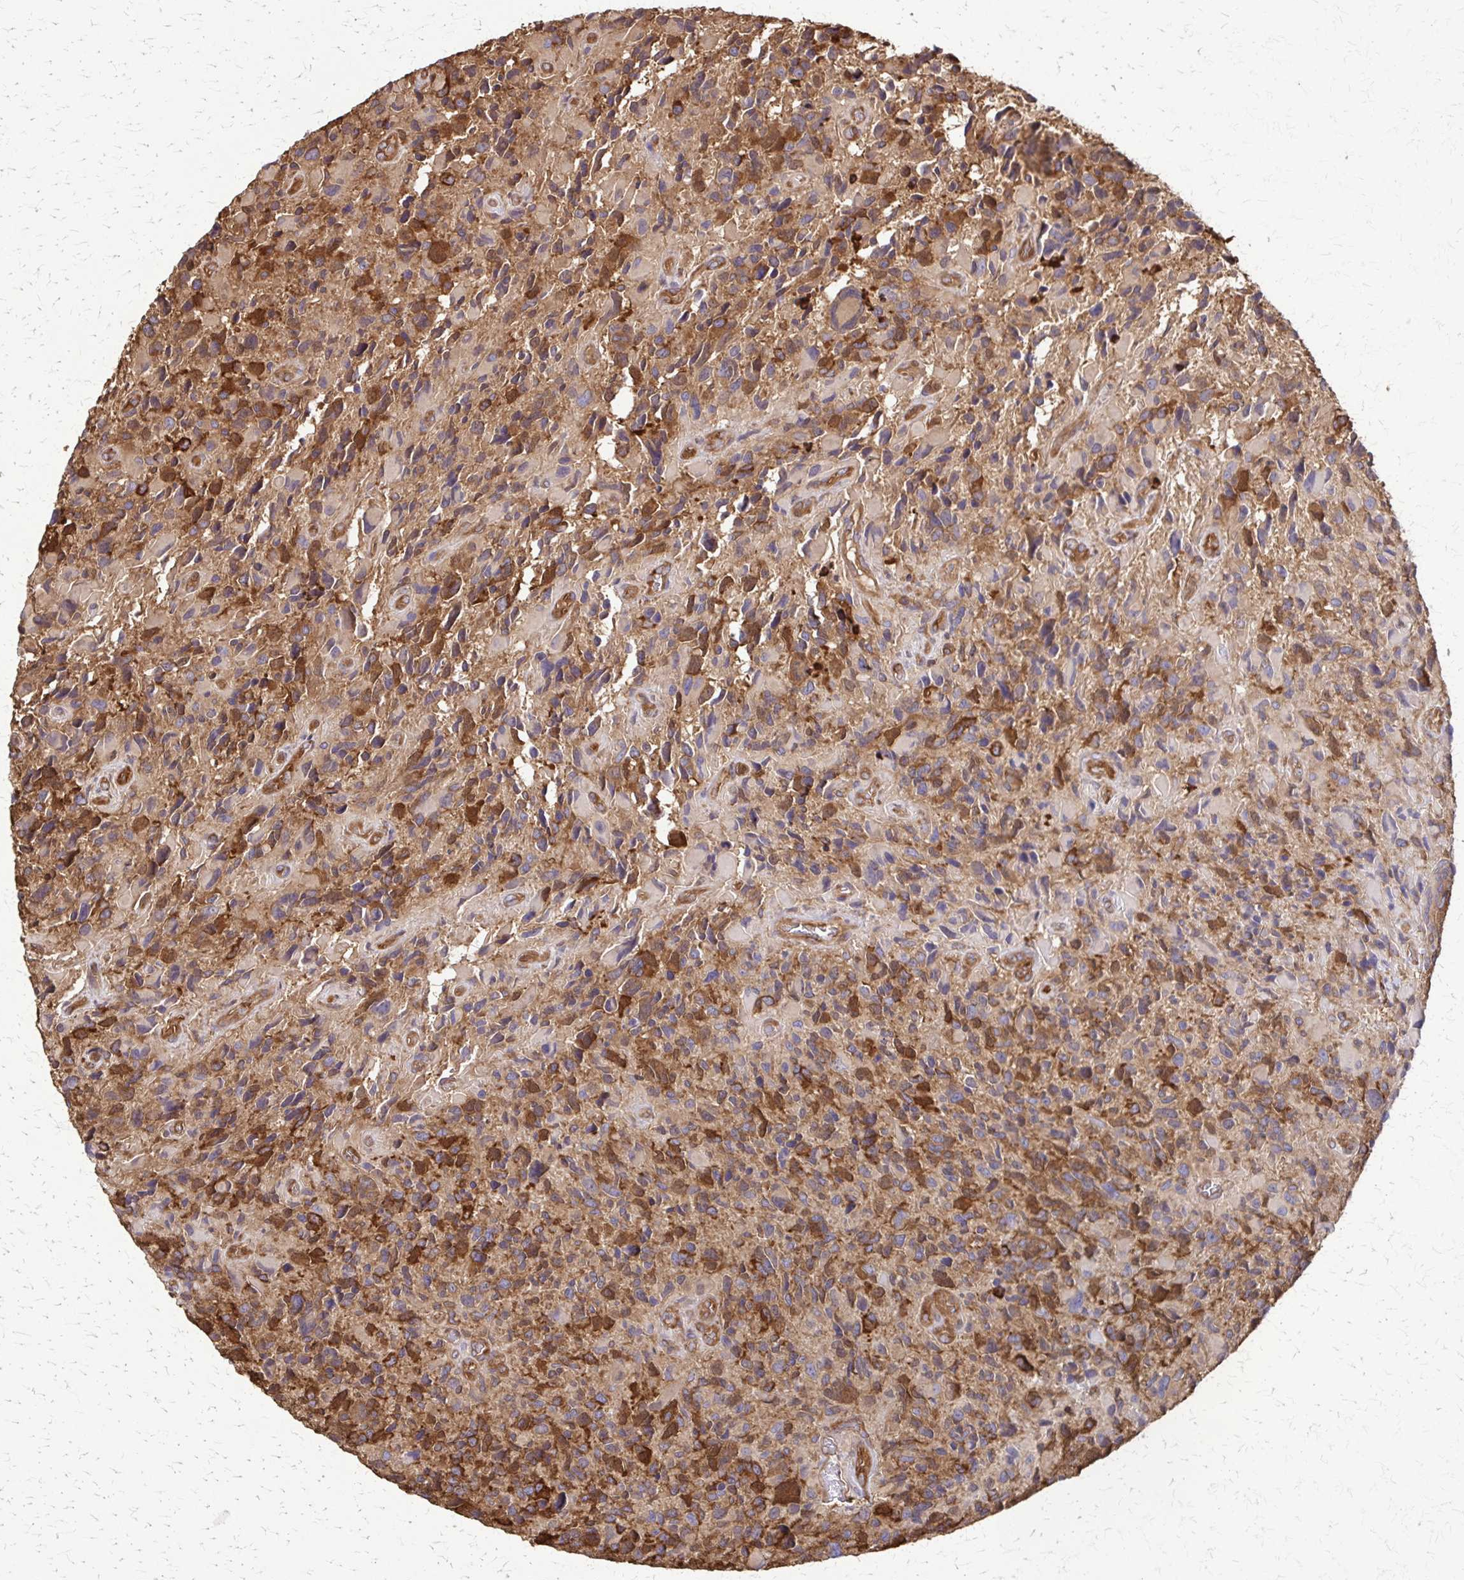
{"staining": {"intensity": "strong", "quantity": ">75%", "location": "cytoplasmic/membranous"}, "tissue": "glioma", "cell_type": "Tumor cells", "image_type": "cancer", "snomed": [{"axis": "morphology", "description": "Glioma, malignant, High grade"}, {"axis": "topography", "description": "Brain"}], "caption": "About >75% of tumor cells in malignant glioma (high-grade) exhibit strong cytoplasmic/membranous protein expression as visualized by brown immunohistochemical staining.", "gene": "EEF2", "patient": {"sex": "male", "age": 46}}